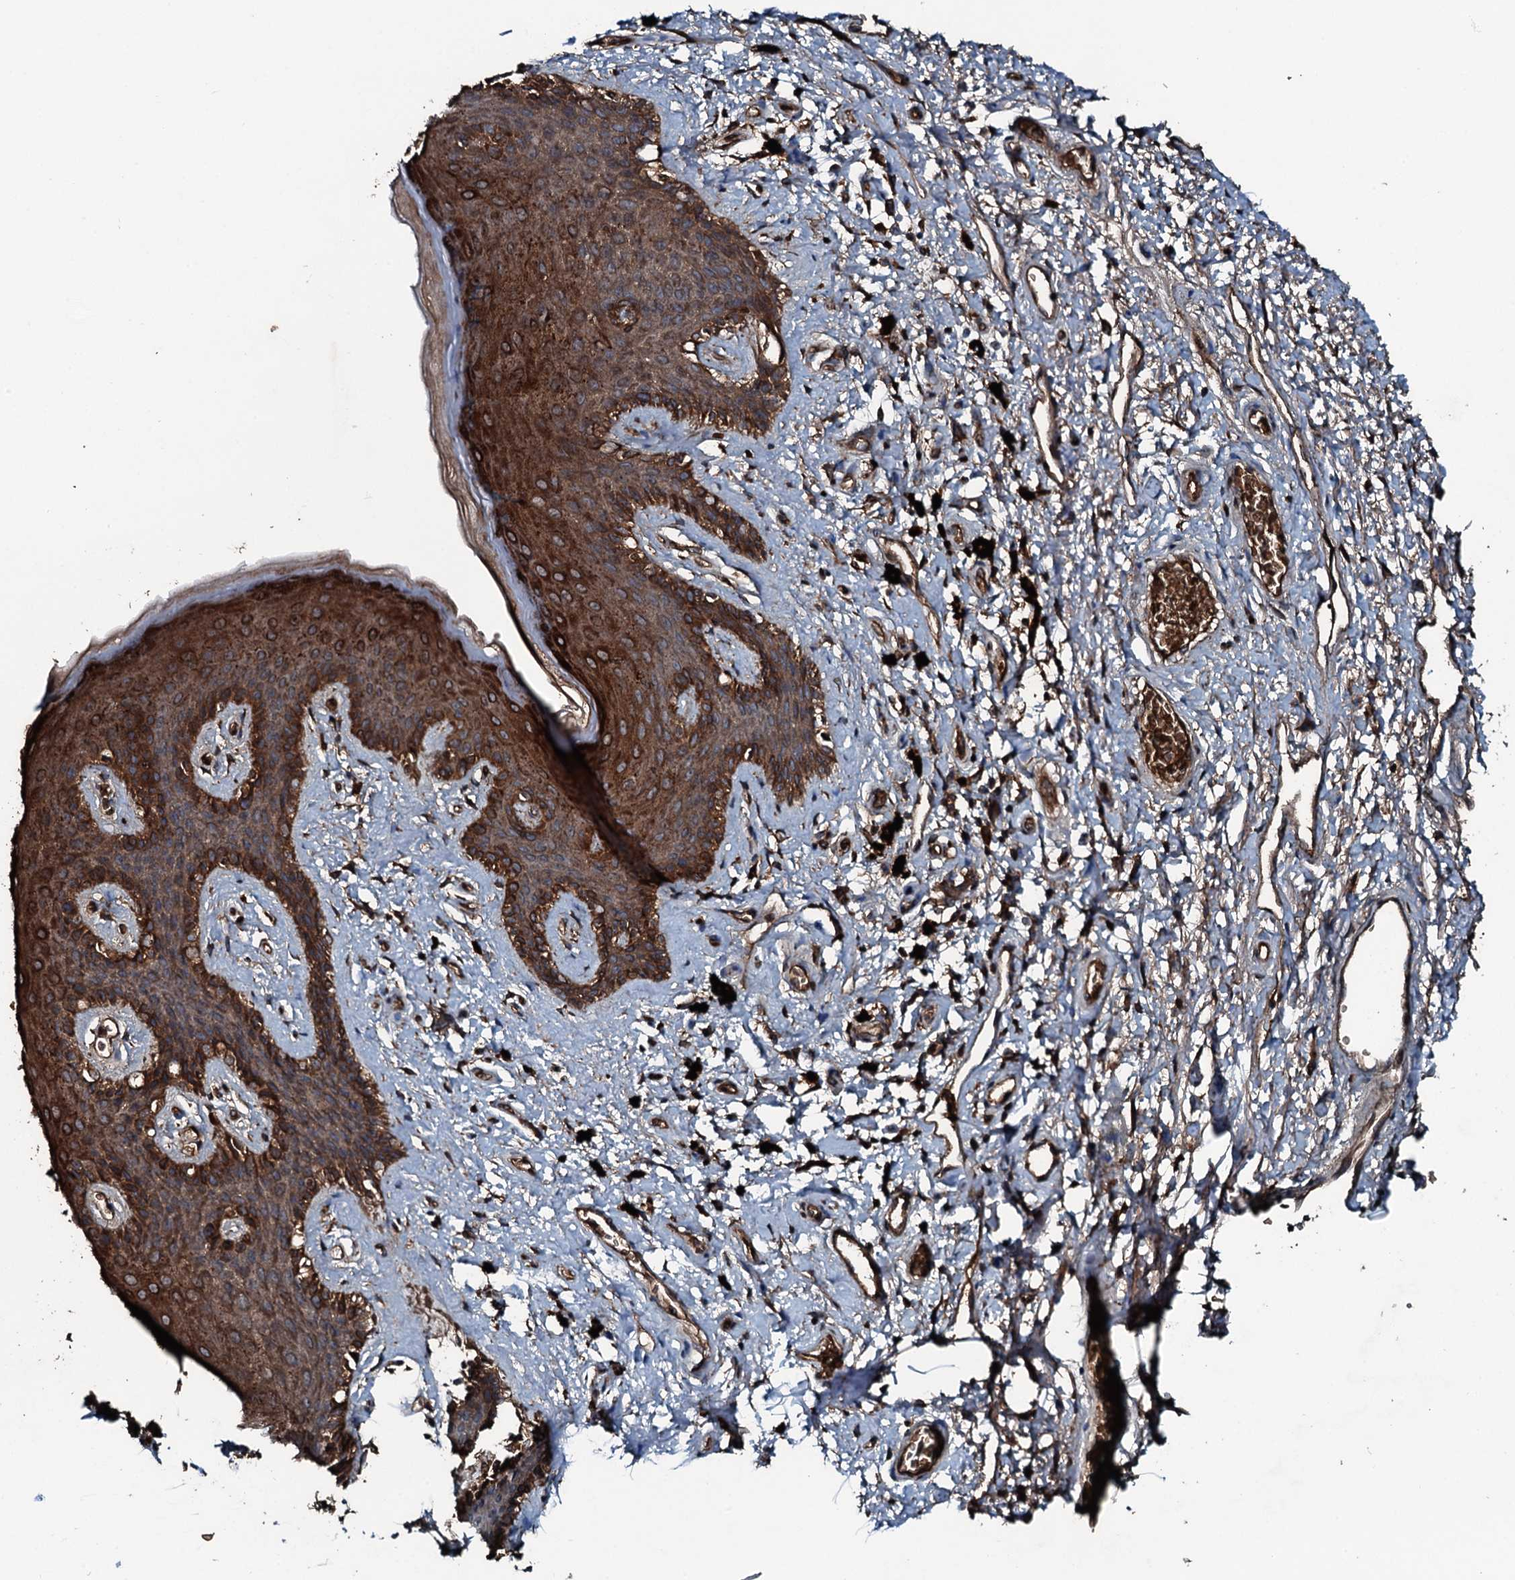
{"staining": {"intensity": "strong", "quantity": ">75%", "location": "cytoplasmic/membranous"}, "tissue": "skin", "cell_type": "Epidermal cells", "image_type": "normal", "snomed": [{"axis": "morphology", "description": "Normal tissue, NOS"}, {"axis": "topography", "description": "Anal"}], "caption": "Human skin stained with a brown dye reveals strong cytoplasmic/membranous positive staining in approximately >75% of epidermal cells.", "gene": "TRIM7", "patient": {"sex": "female", "age": 46}}